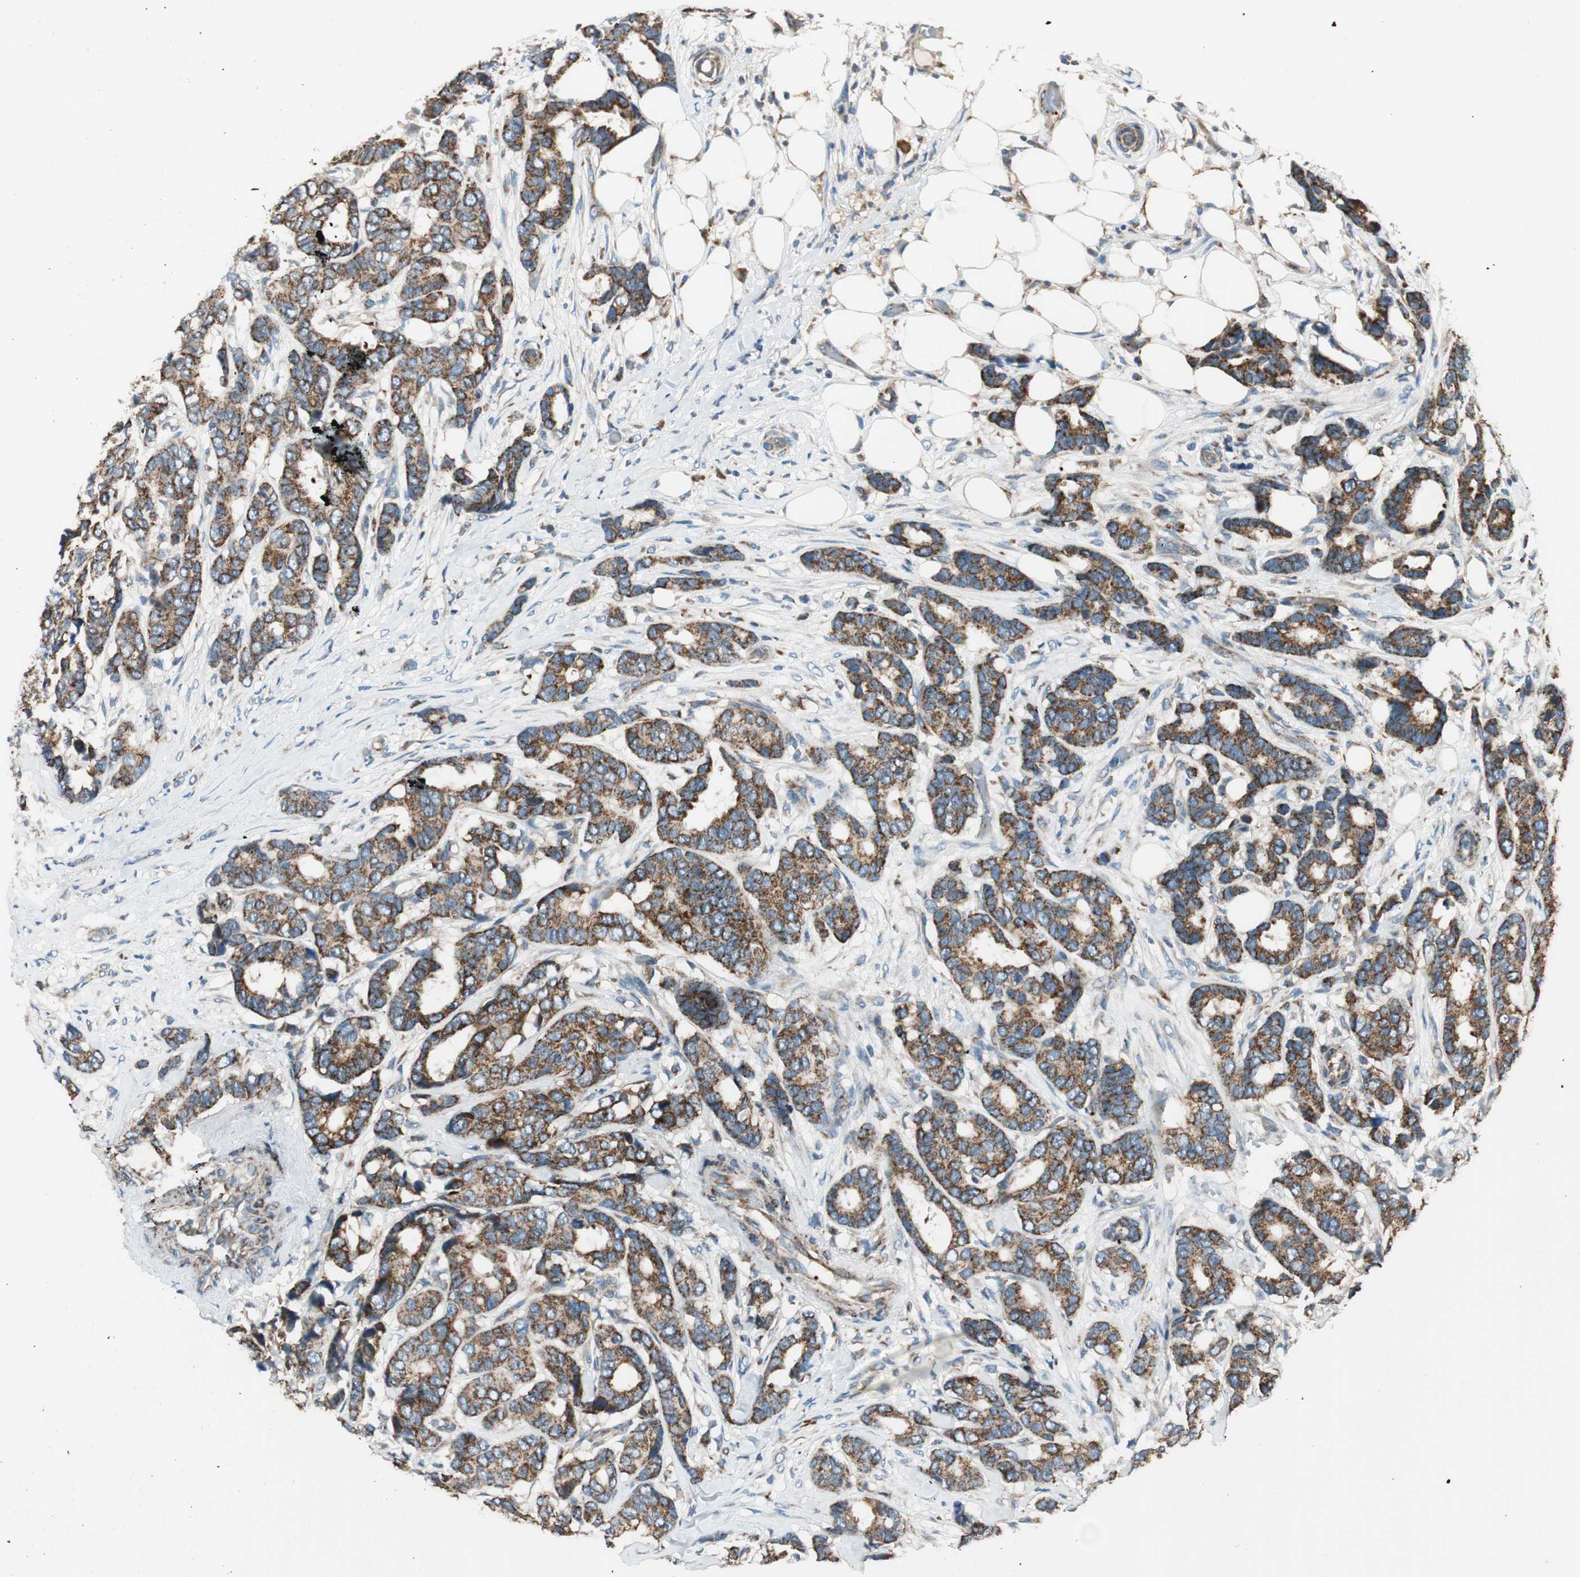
{"staining": {"intensity": "strong", "quantity": ">75%", "location": "cytoplasmic/membranous"}, "tissue": "breast cancer", "cell_type": "Tumor cells", "image_type": "cancer", "snomed": [{"axis": "morphology", "description": "Duct carcinoma"}, {"axis": "topography", "description": "Breast"}], "caption": "Protein staining of breast cancer (intraductal carcinoma) tissue reveals strong cytoplasmic/membranous staining in approximately >75% of tumor cells. (DAB (3,3'-diaminobenzidine) IHC with brightfield microscopy, high magnification).", "gene": "AKAP1", "patient": {"sex": "female", "age": 87}}